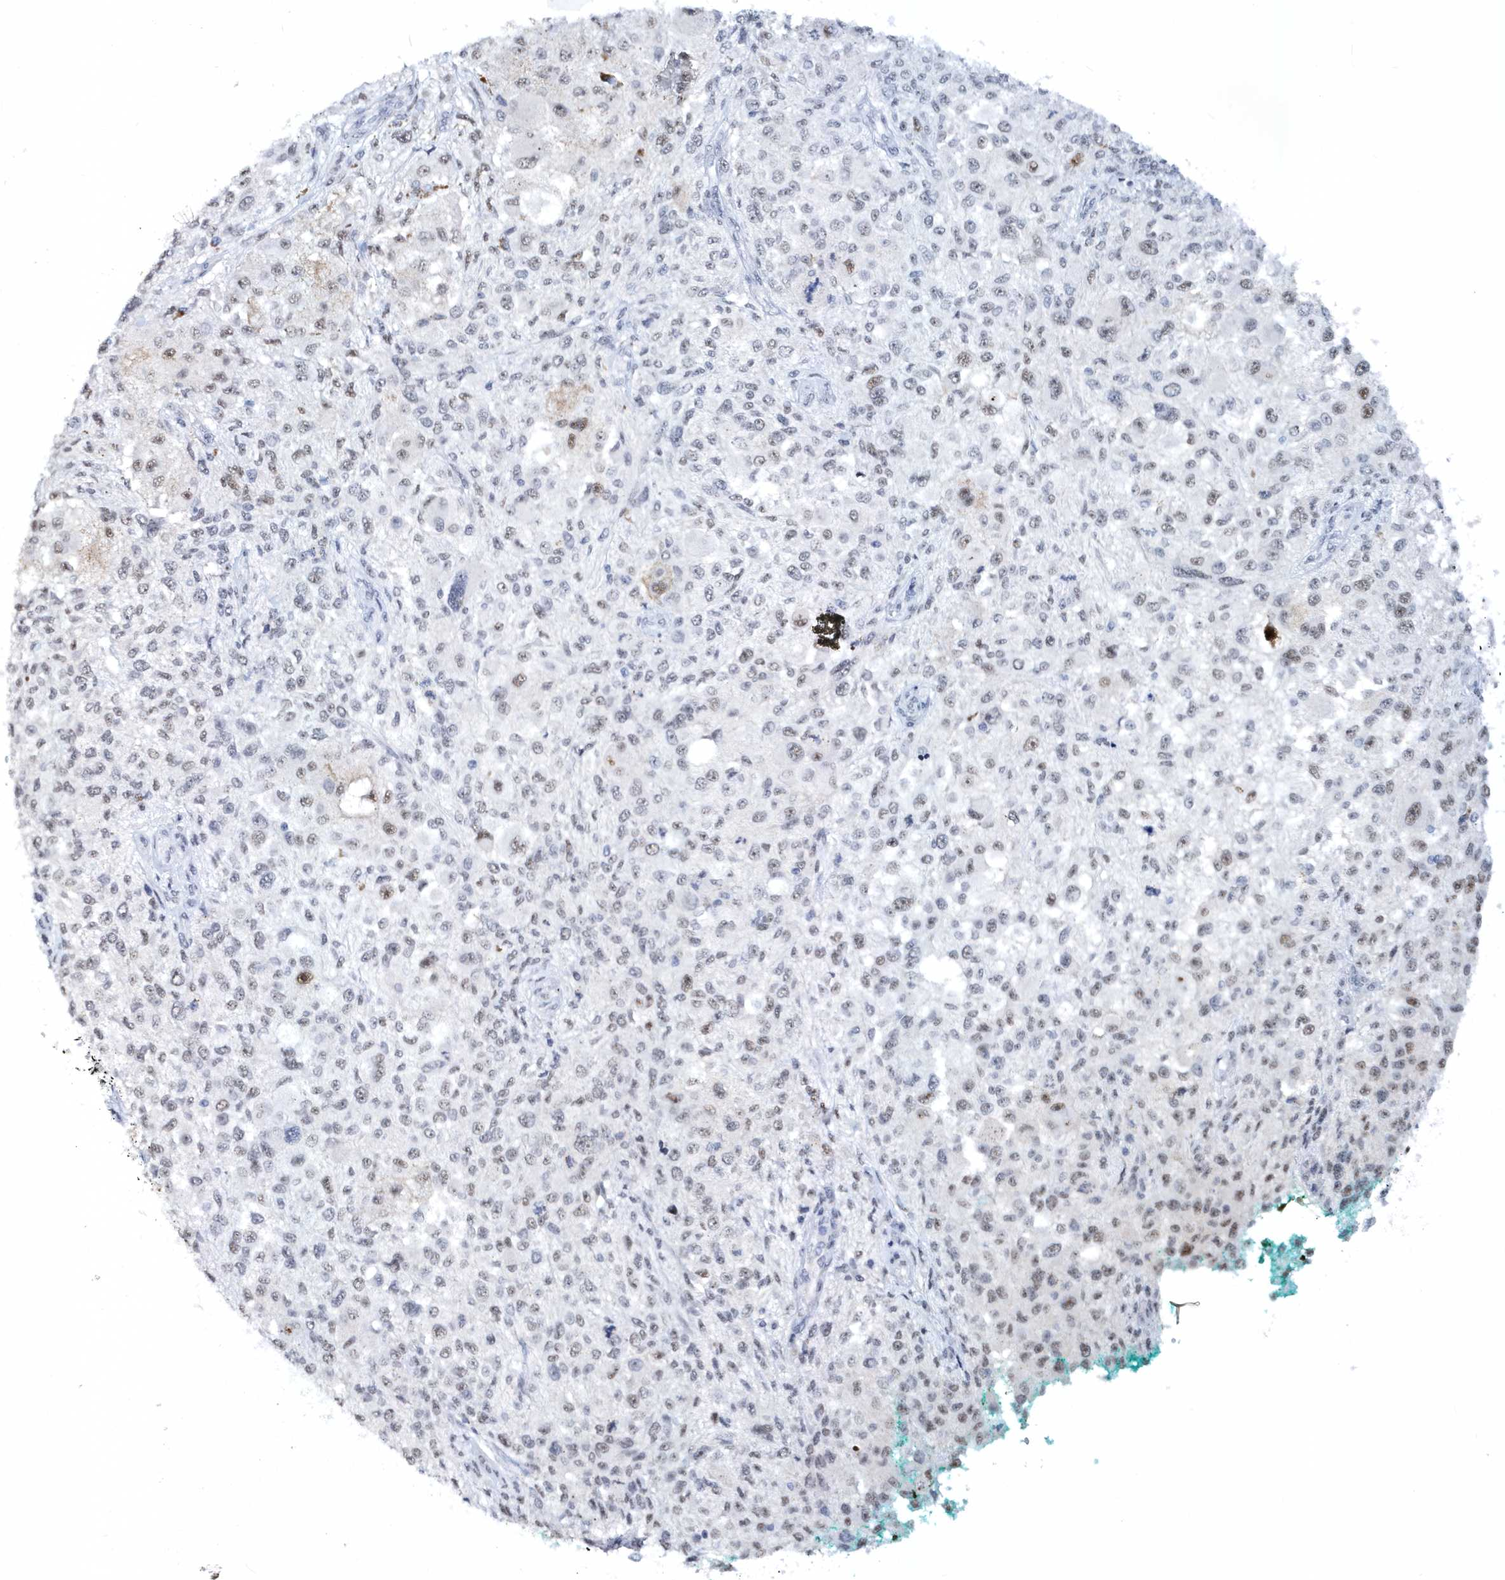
{"staining": {"intensity": "weak", "quantity": "<25%", "location": "nuclear"}, "tissue": "melanoma", "cell_type": "Tumor cells", "image_type": "cancer", "snomed": [{"axis": "morphology", "description": "Necrosis, NOS"}, {"axis": "morphology", "description": "Malignant melanoma, NOS"}, {"axis": "topography", "description": "Skin"}], "caption": "The image displays no staining of tumor cells in melanoma.", "gene": "ASCL4", "patient": {"sex": "female", "age": 87}}